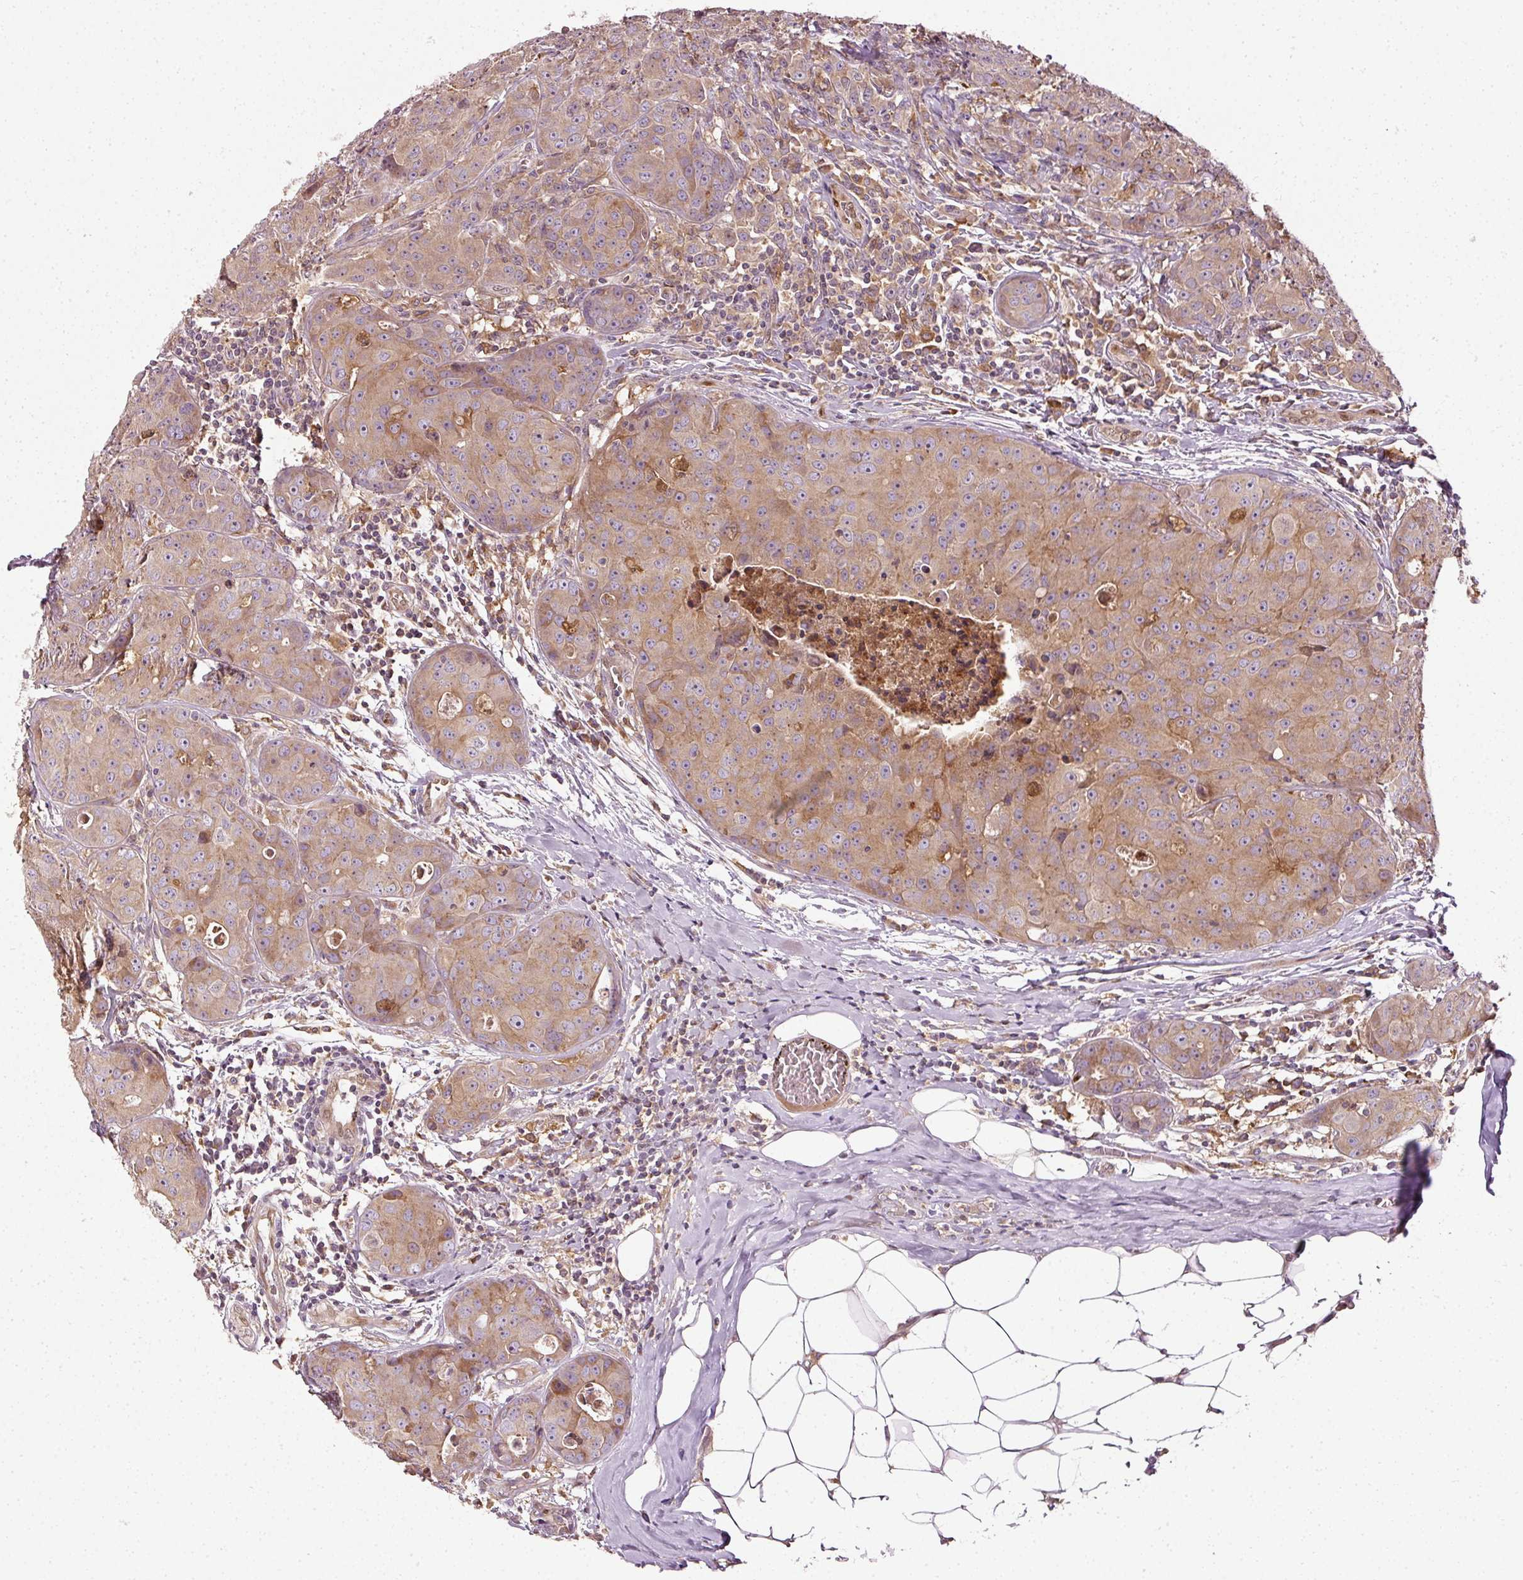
{"staining": {"intensity": "moderate", "quantity": ">75%", "location": "cytoplasmic/membranous"}, "tissue": "breast cancer", "cell_type": "Tumor cells", "image_type": "cancer", "snomed": [{"axis": "morphology", "description": "Duct carcinoma"}, {"axis": "topography", "description": "Breast"}], "caption": "Immunohistochemistry (IHC) (DAB (3,3'-diaminobenzidine)) staining of human breast cancer (intraductal carcinoma) exhibits moderate cytoplasmic/membranous protein expression in about >75% of tumor cells.", "gene": "NAPA", "patient": {"sex": "female", "age": 43}}